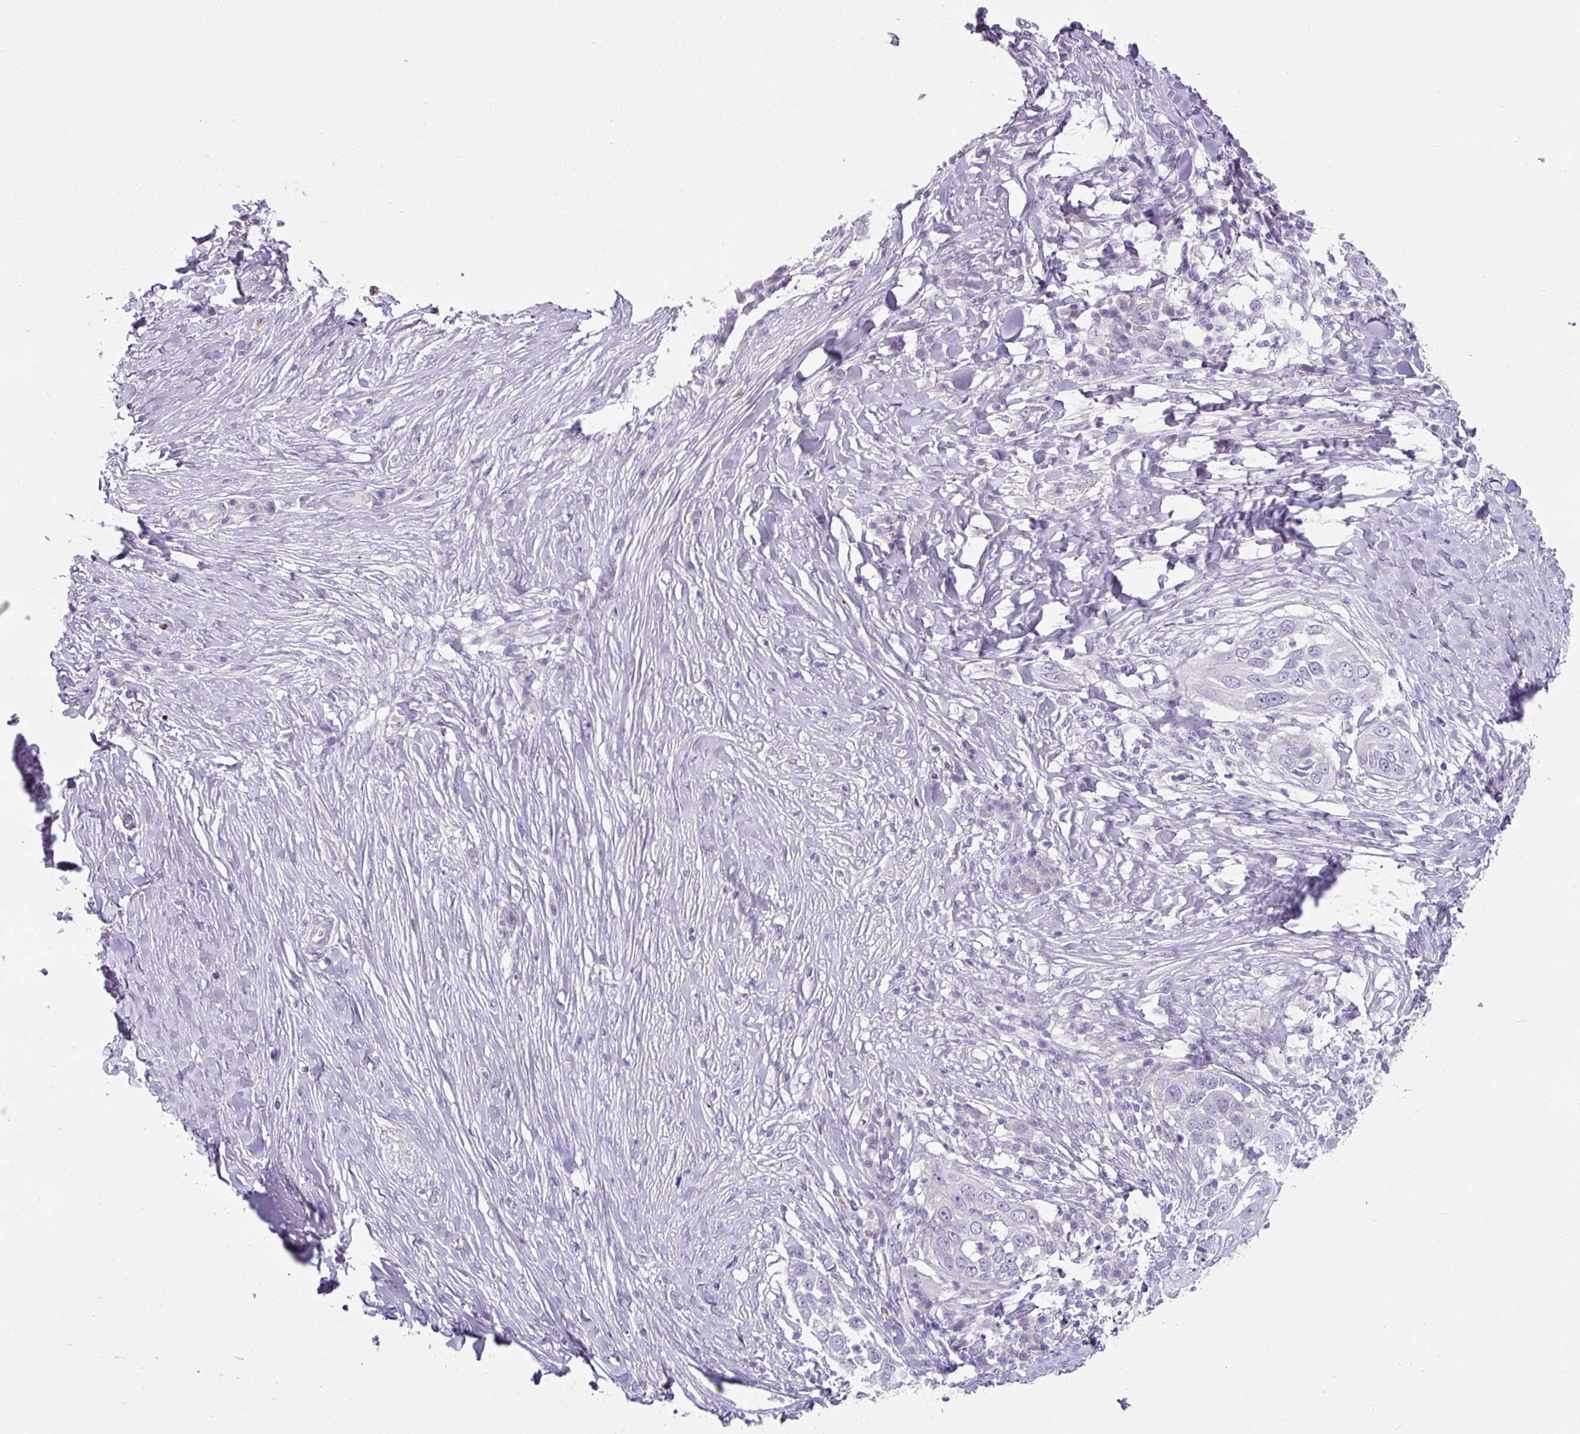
{"staining": {"intensity": "negative", "quantity": "none", "location": "none"}, "tissue": "skin cancer", "cell_type": "Tumor cells", "image_type": "cancer", "snomed": [{"axis": "morphology", "description": "Squamous cell carcinoma, NOS"}, {"axis": "topography", "description": "Skin"}], "caption": "The immunohistochemistry (IHC) micrograph has no significant staining in tumor cells of skin squamous cell carcinoma tissue.", "gene": "OR52N1", "patient": {"sex": "female", "age": 44}}